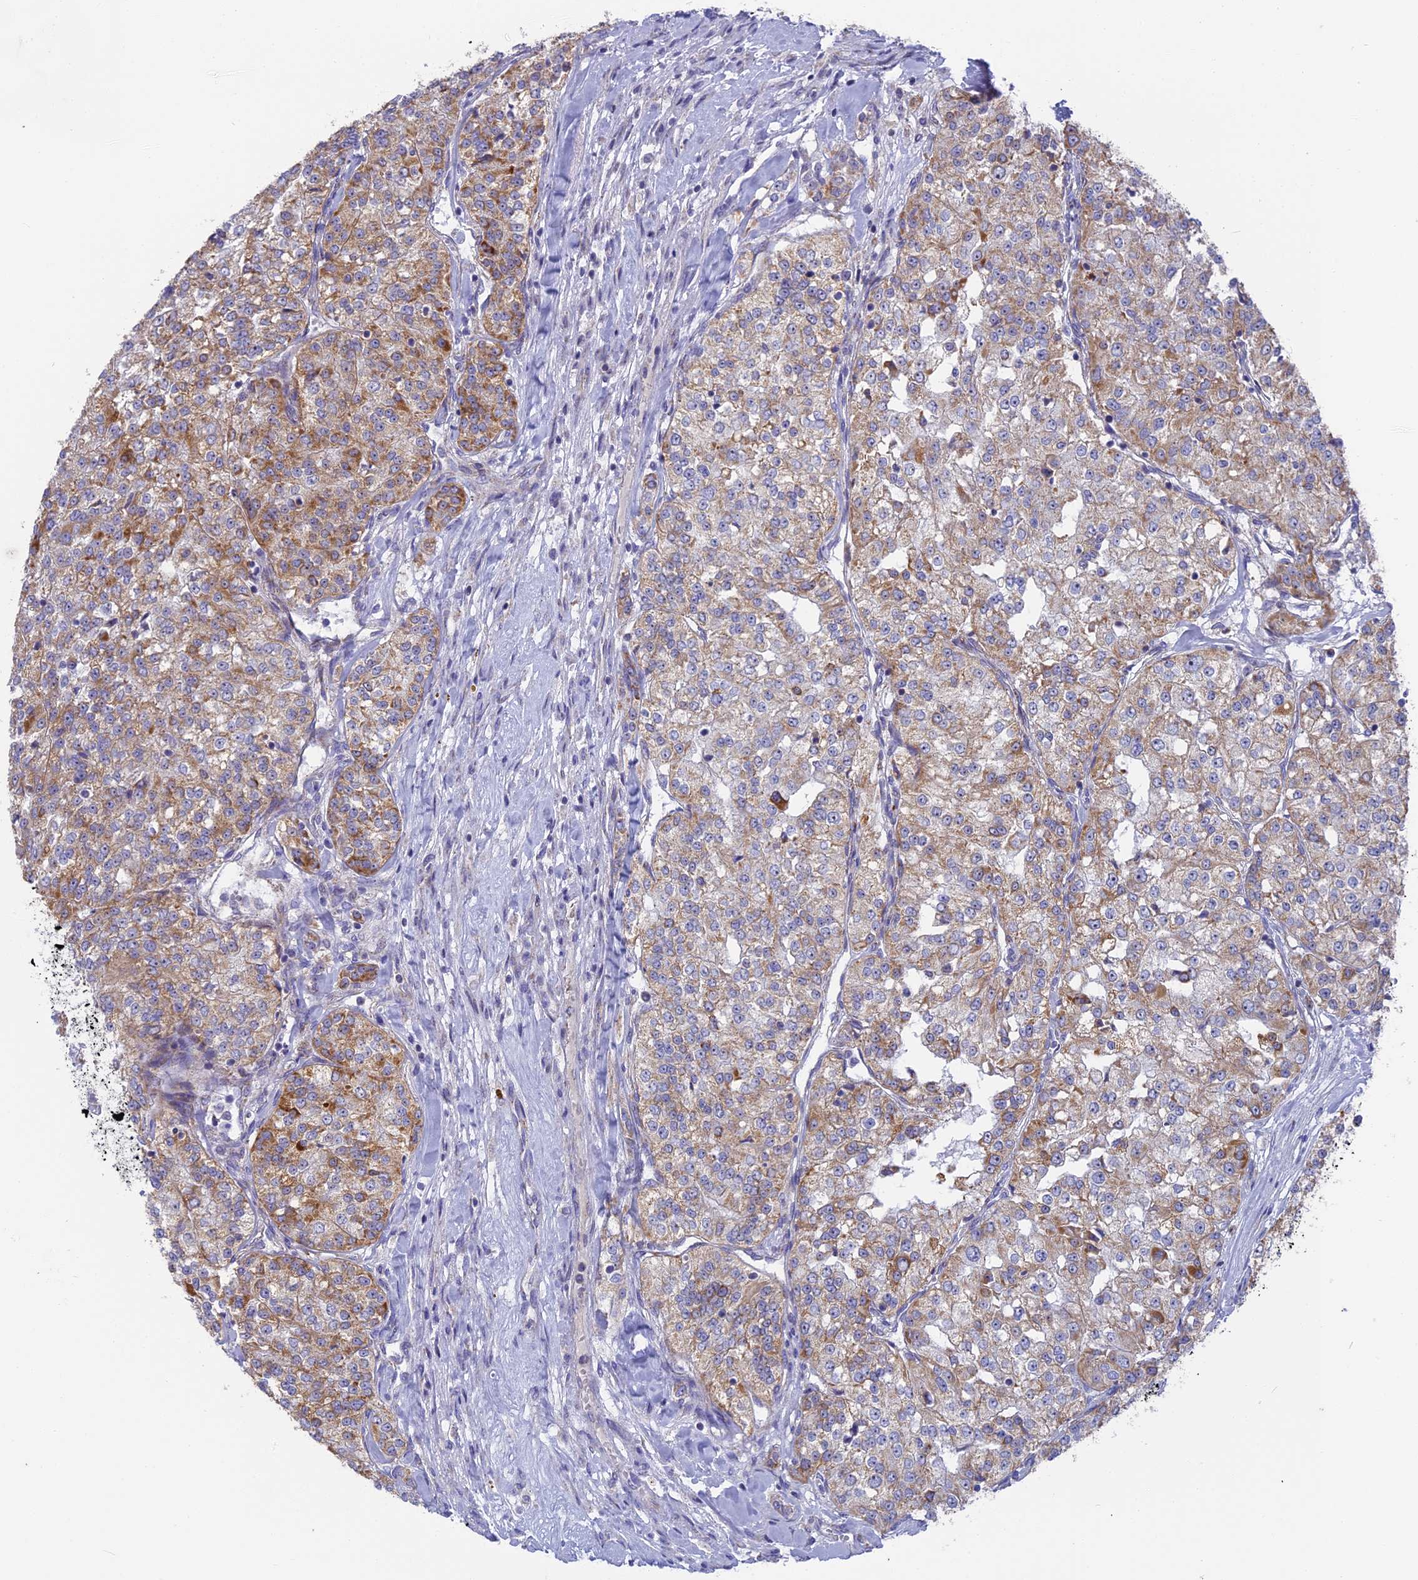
{"staining": {"intensity": "moderate", "quantity": "25%-75%", "location": "cytoplasmic/membranous"}, "tissue": "renal cancer", "cell_type": "Tumor cells", "image_type": "cancer", "snomed": [{"axis": "morphology", "description": "Adenocarcinoma, NOS"}, {"axis": "topography", "description": "Kidney"}], "caption": "Immunohistochemical staining of human renal adenocarcinoma shows moderate cytoplasmic/membranous protein staining in about 25%-75% of tumor cells.", "gene": "DTWD1", "patient": {"sex": "female", "age": 63}}